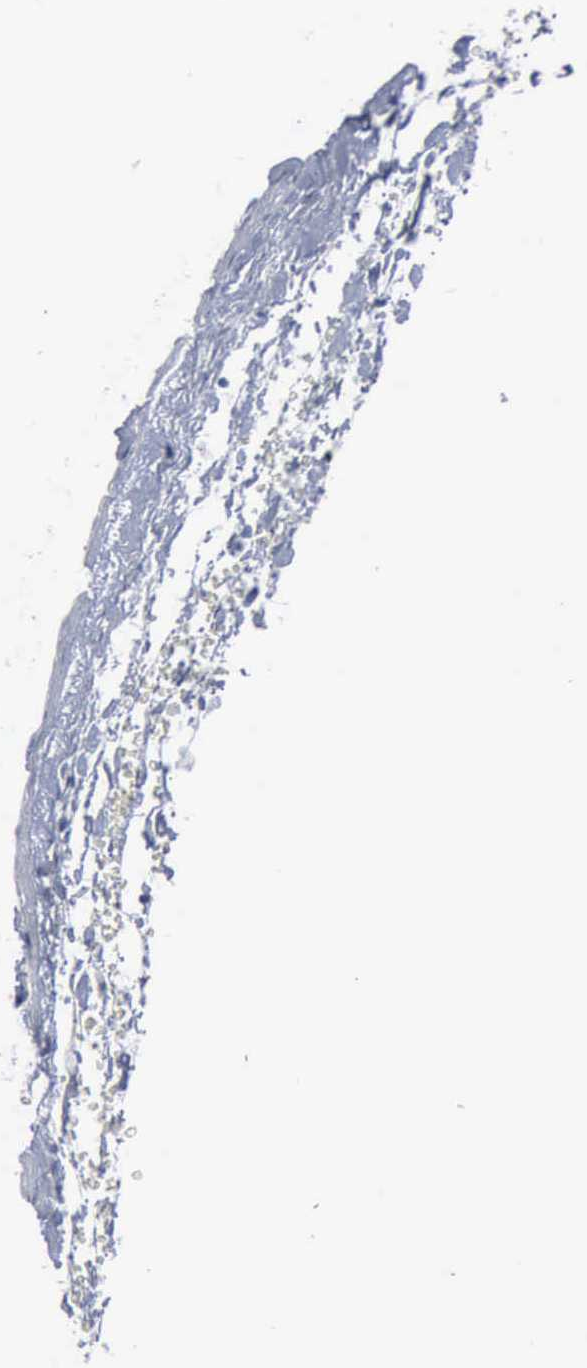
{"staining": {"intensity": "negative", "quantity": "none", "location": "none"}, "tissue": "renal cancer", "cell_type": "Tumor cells", "image_type": "cancer", "snomed": [{"axis": "morphology", "description": "Adenocarcinoma, NOS"}, {"axis": "topography", "description": "Kidney"}], "caption": "This is an IHC image of renal adenocarcinoma. There is no staining in tumor cells.", "gene": "DMD", "patient": {"sex": "female", "age": 83}}